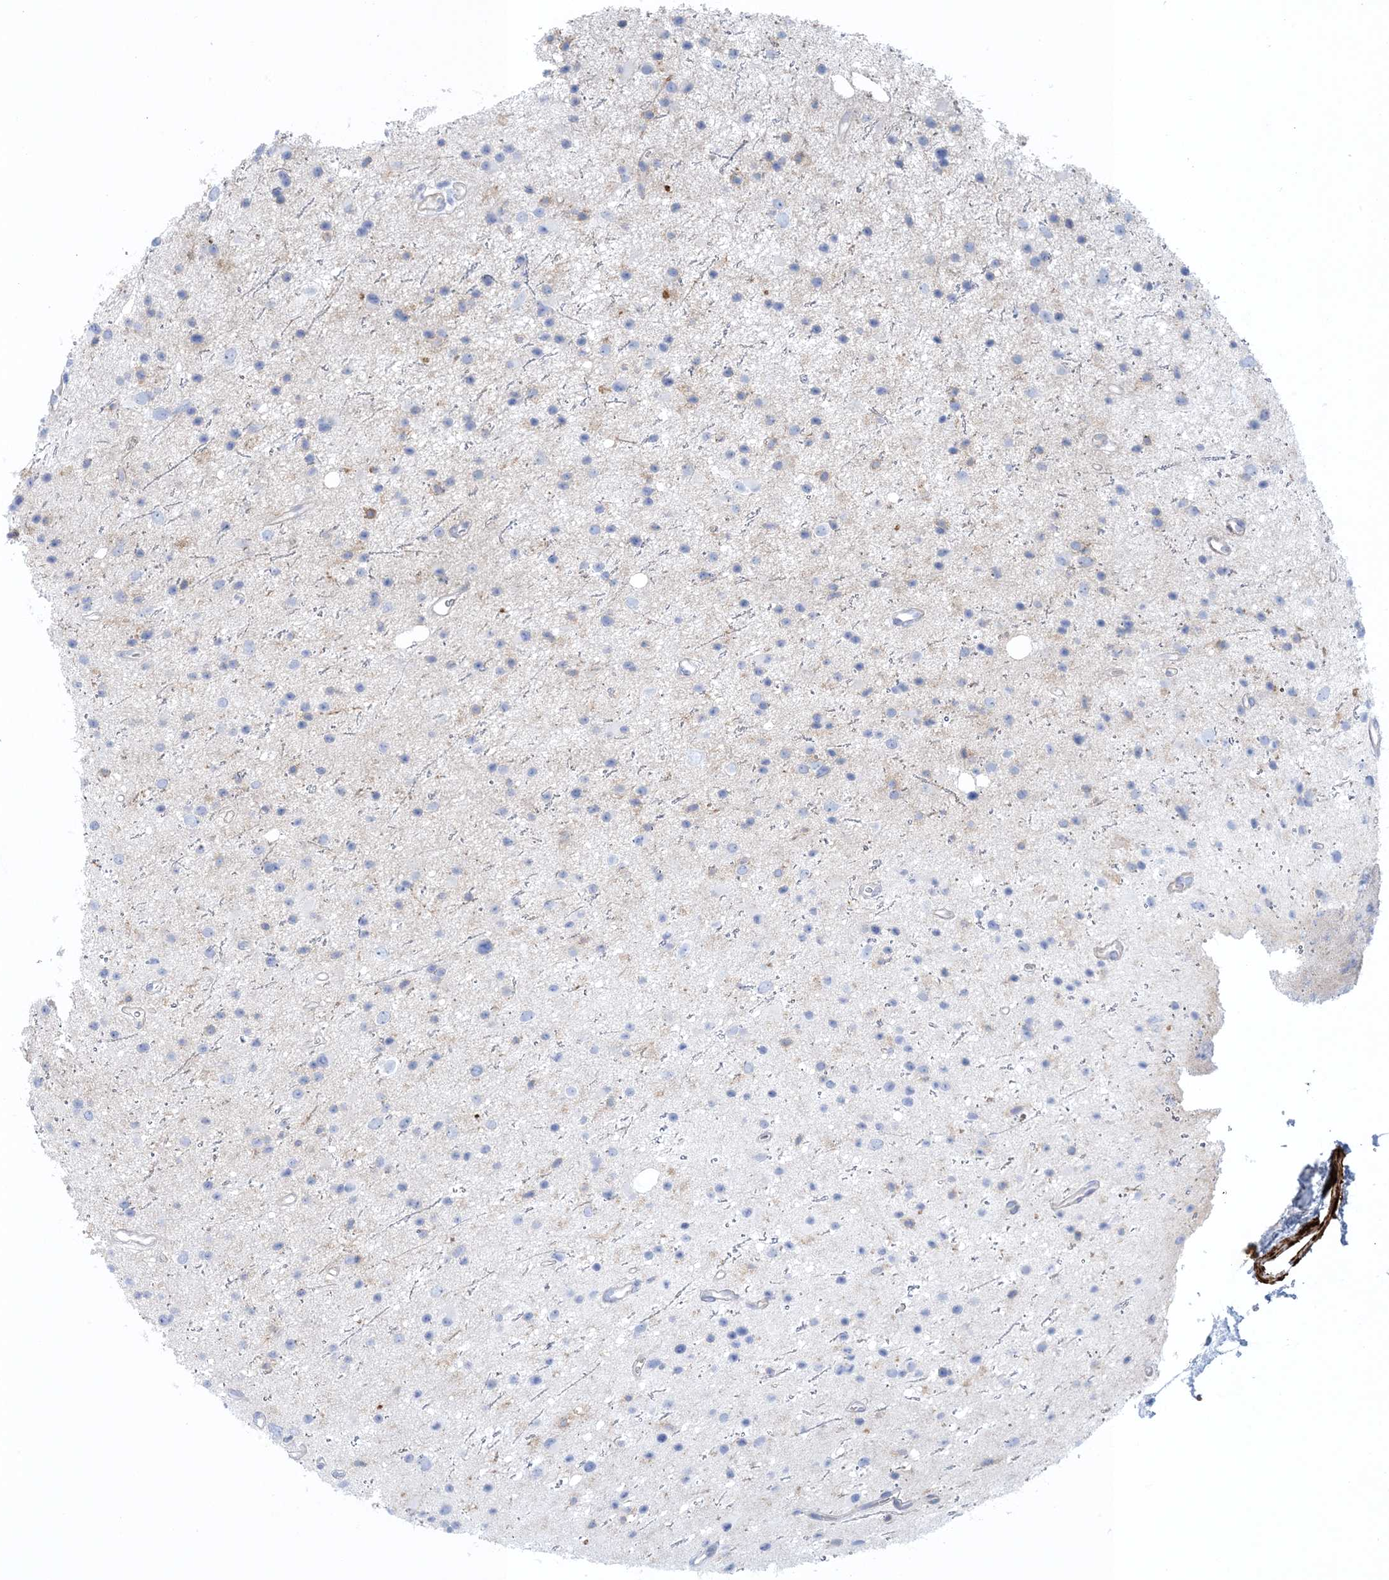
{"staining": {"intensity": "negative", "quantity": "none", "location": "none"}, "tissue": "glioma", "cell_type": "Tumor cells", "image_type": "cancer", "snomed": [{"axis": "morphology", "description": "Glioma, malignant, Low grade"}, {"axis": "topography", "description": "Cerebral cortex"}], "caption": "Immunohistochemical staining of glioma displays no significant positivity in tumor cells. Nuclei are stained in blue.", "gene": "SHANK1", "patient": {"sex": "female", "age": 39}}